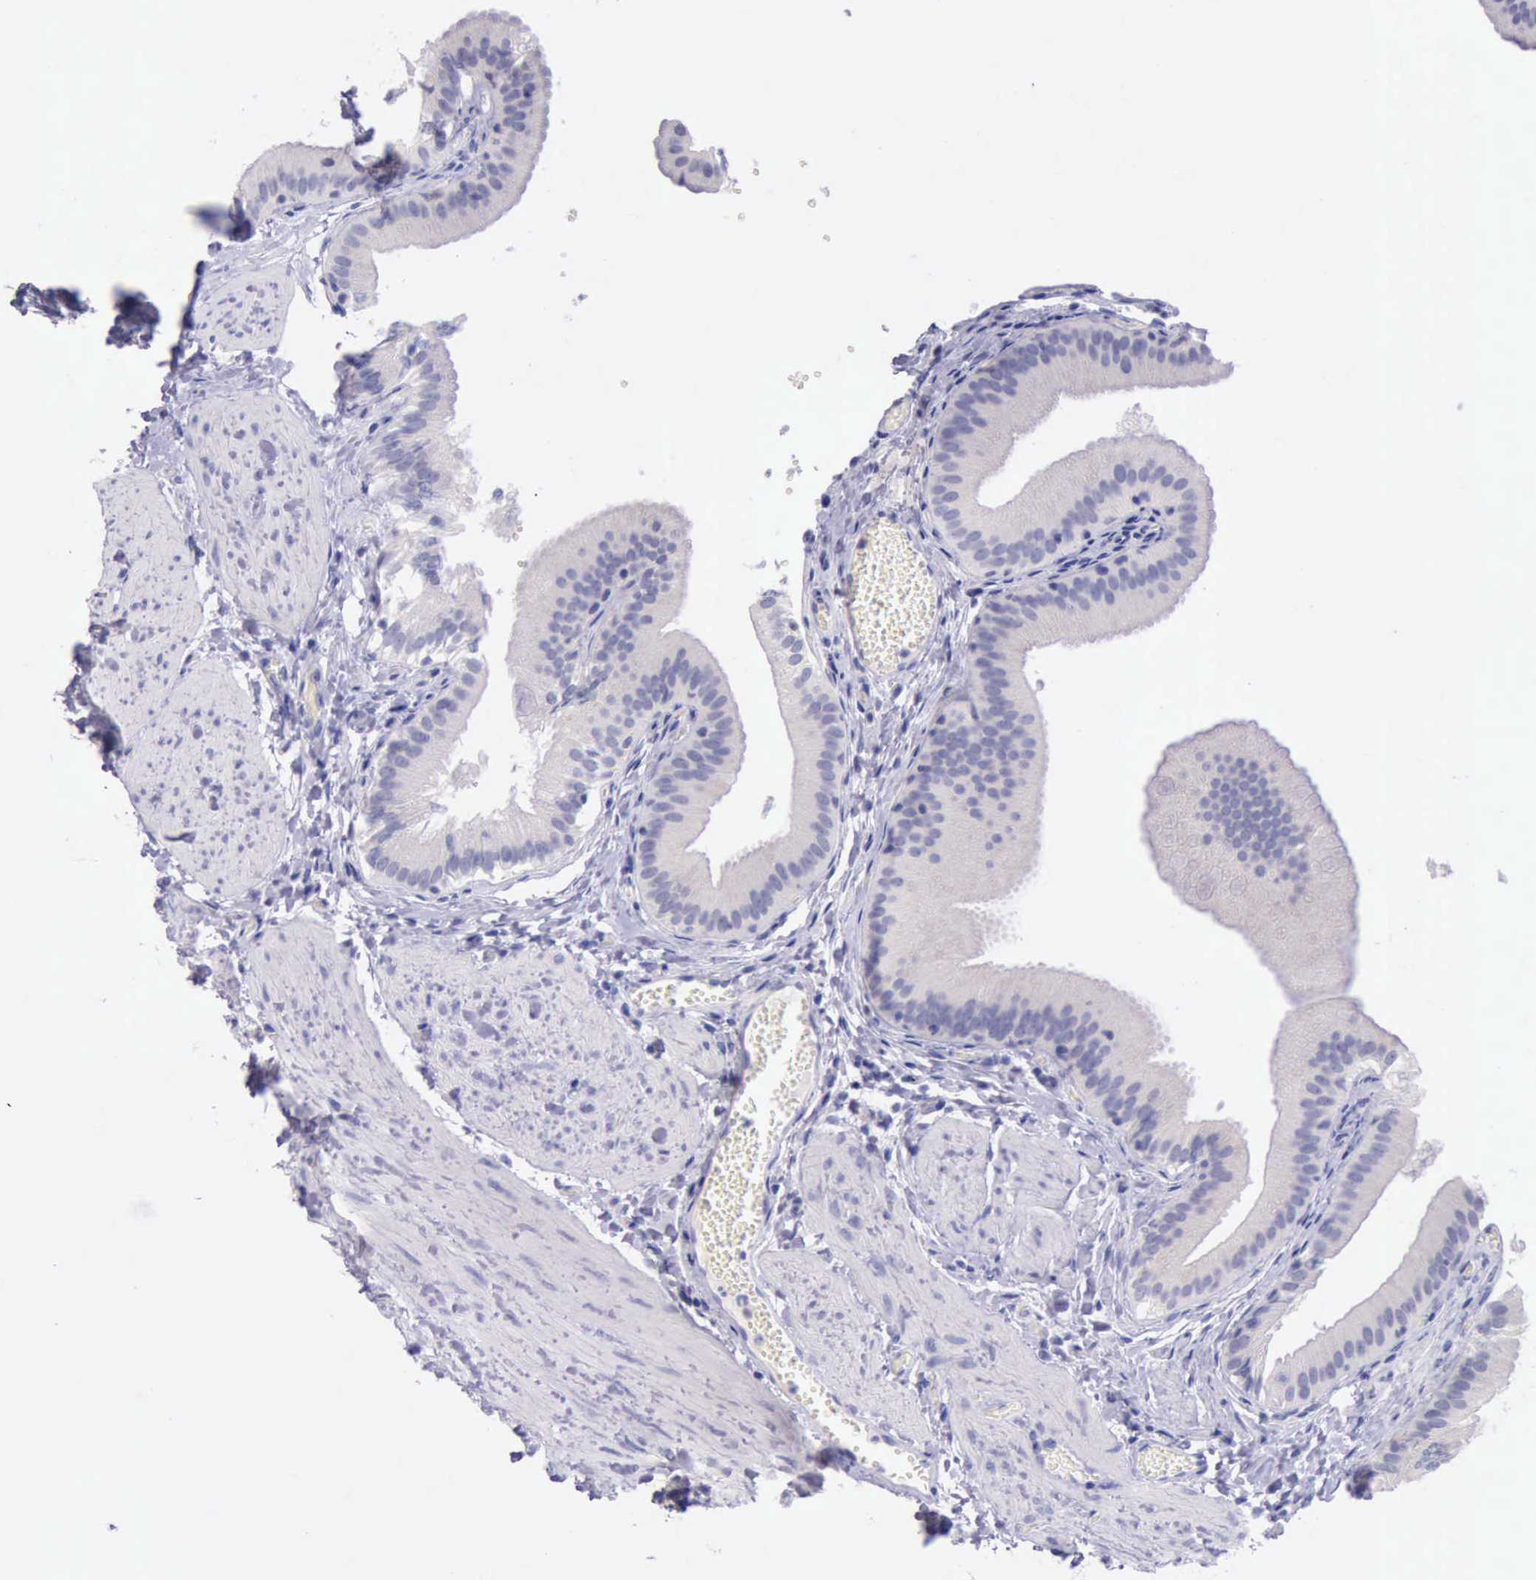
{"staining": {"intensity": "negative", "quantity": "none", "location": "none"}, "tissue": "gallbladder", "cell_type": "Glandular cells", "image_type": "normal", "snomed": [{"axis": "morphology", "description": "Normal tissue, NOS"}, {"axis": "topography", "description": "Gallbladder"}], "caption": "The immunohistochemistry image has no significant positivity in glandular cells of gallbladder. (DAB IHC with hematoxylin counter stain).", "gene": "LRFN5", "patient": {"sex": "female", "age": 24}}